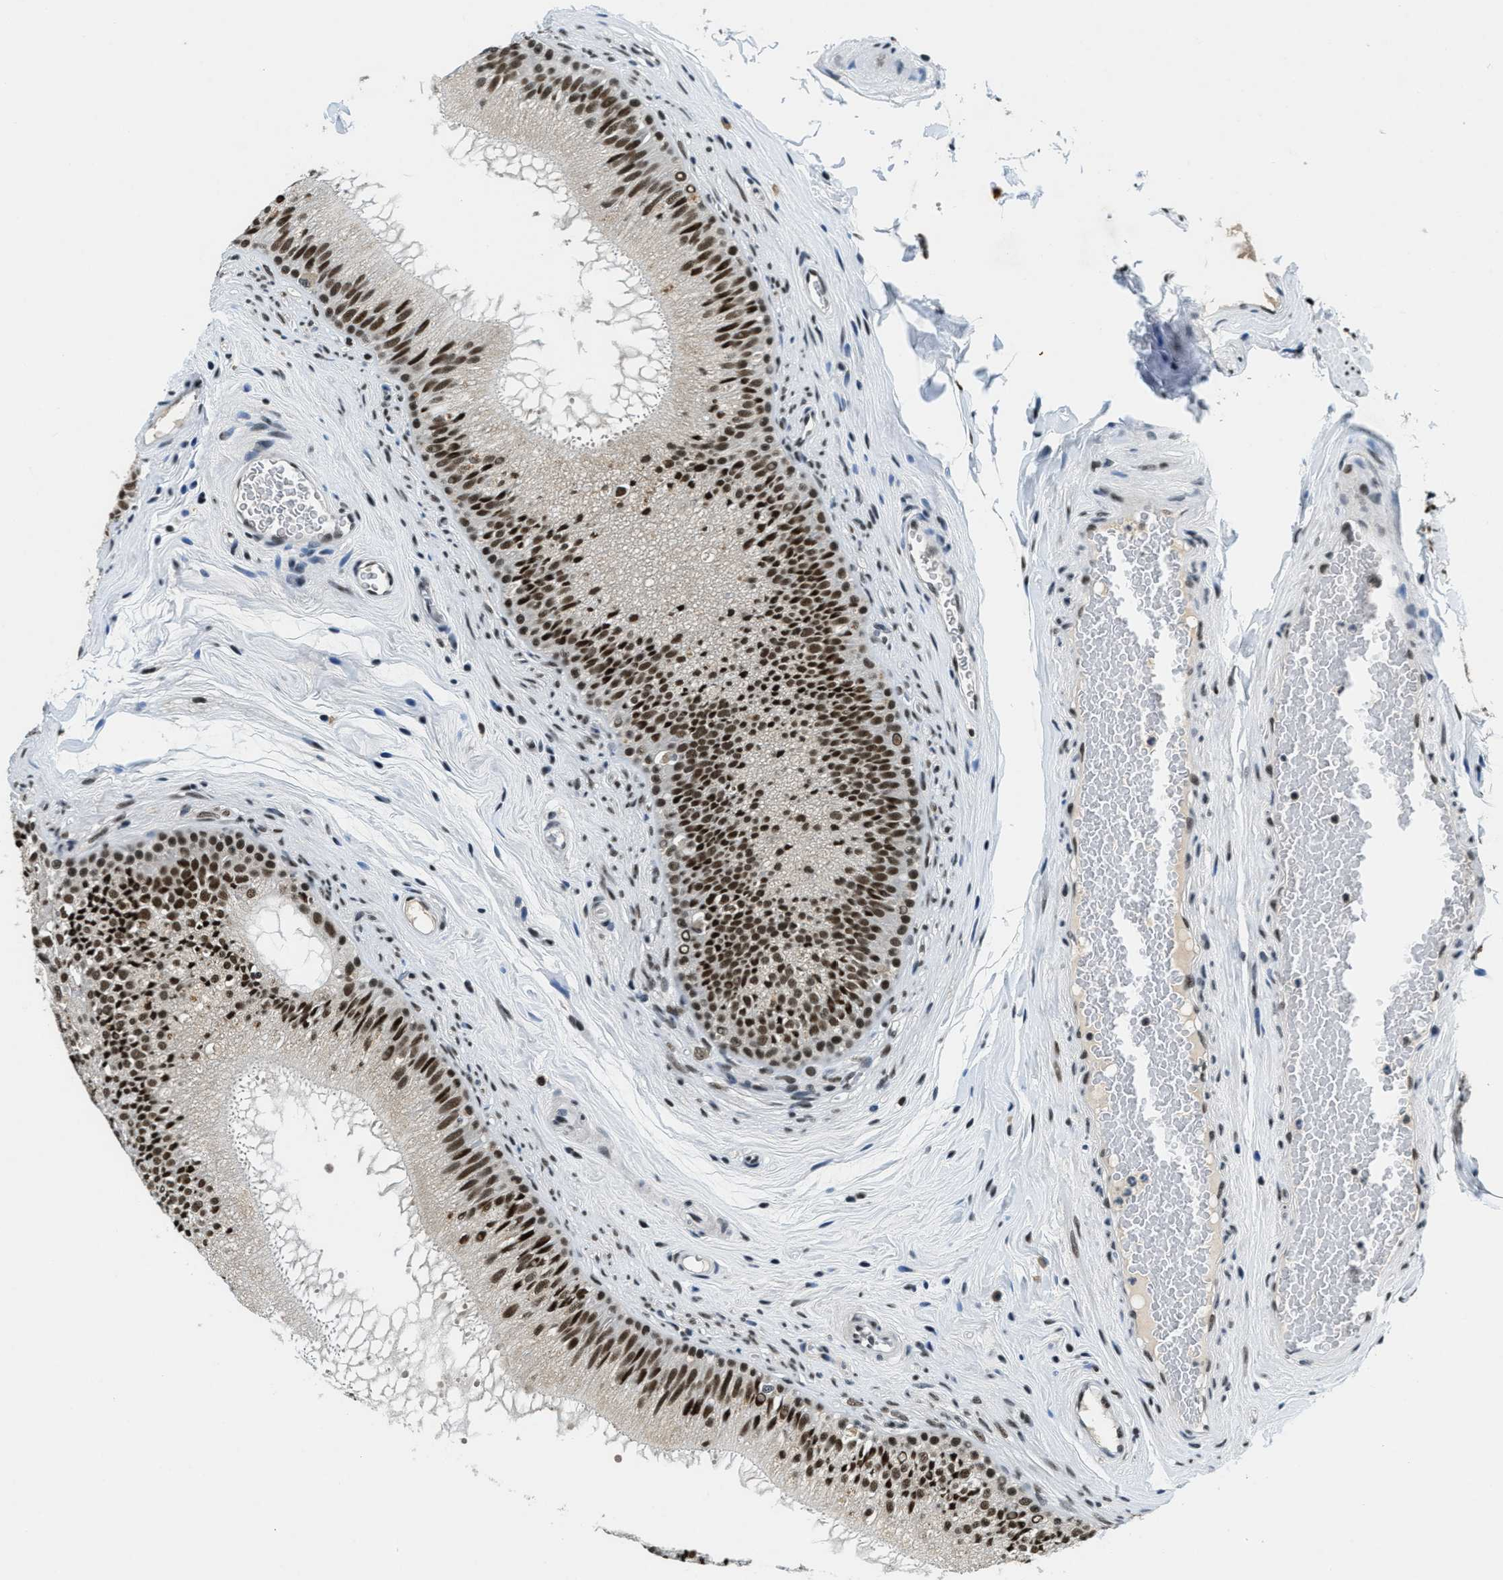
{"staining": {"intensity": "strong", "quantity": ">75%", "location": "nuclear"}, "tissue": "epididymis", "cell_type": "Glandular cells", "image_type": "normal", "snomed": [{"axis": "morphology", "description": "Normal tissue, NOS"}, {"axis": "topography", "description": "Testis"}, {"axis": "topography", "description": "Epididymis"}], "caption": "Glandular cells exhibit high levels of strong nuclear staining in about >75% of cells in unremarkable epididymis.", "gene": "SSB", "patient": {"sex": "male", "age": 36}}